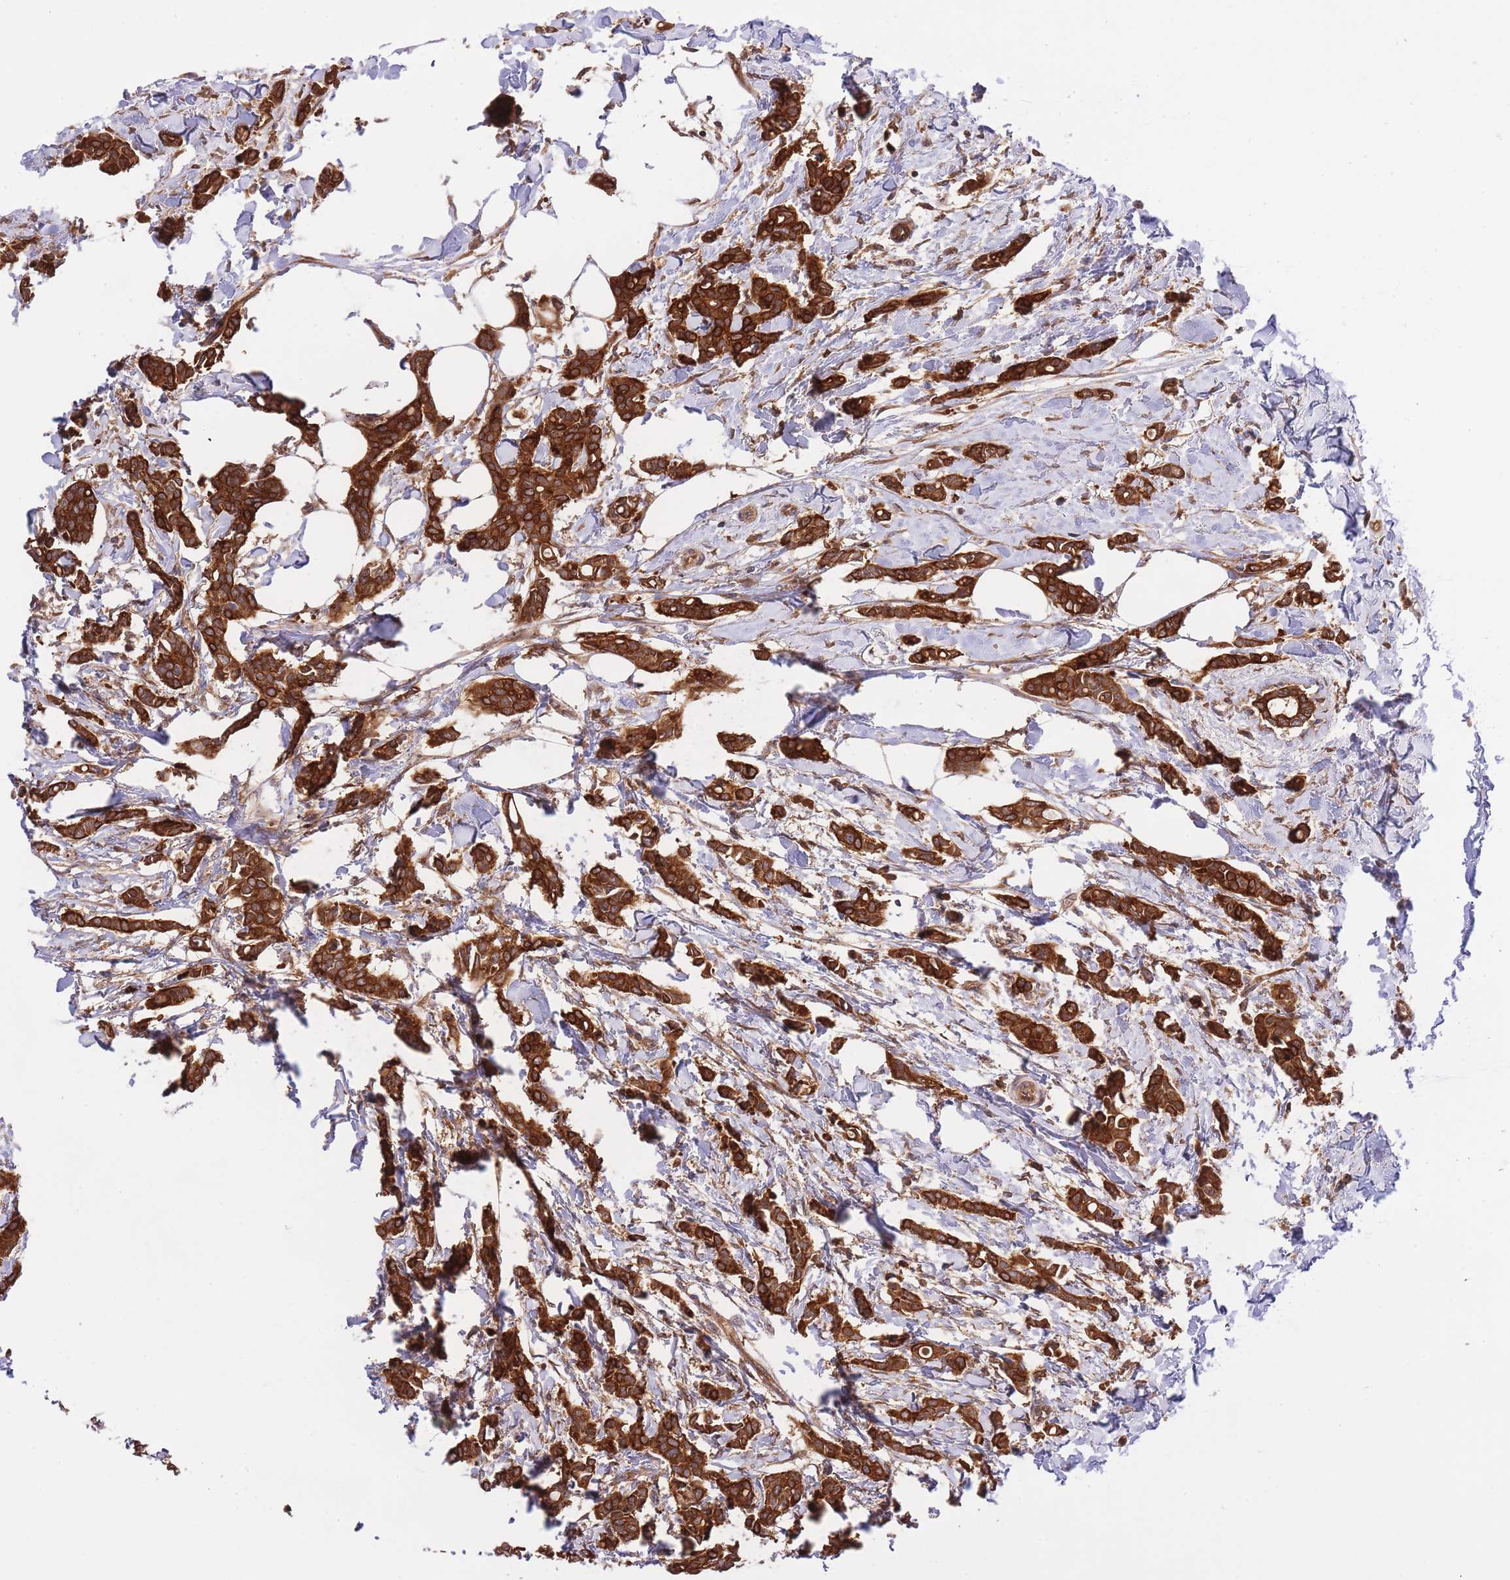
{"staining": {"intensity": "strong", "quantity": ">75%", "location": "cytoplasmic/membranous"}, "tissue": "breast cancer", "cell_type": "Tumor cells", "image_type": "cancer", "snomed": [{"axis": "morphology", "description": "Duct carcinoma"}, {"axis": "topography", "description": "Breast"}], "caption": "Breast cancer was stained to show a protein in brown. There is high levels of strong cytoplasmic/membranous positivity in about >75% of tumor cells.", "gene": "EIF2B2", "patient": {"sex": "female", "age": 41}}